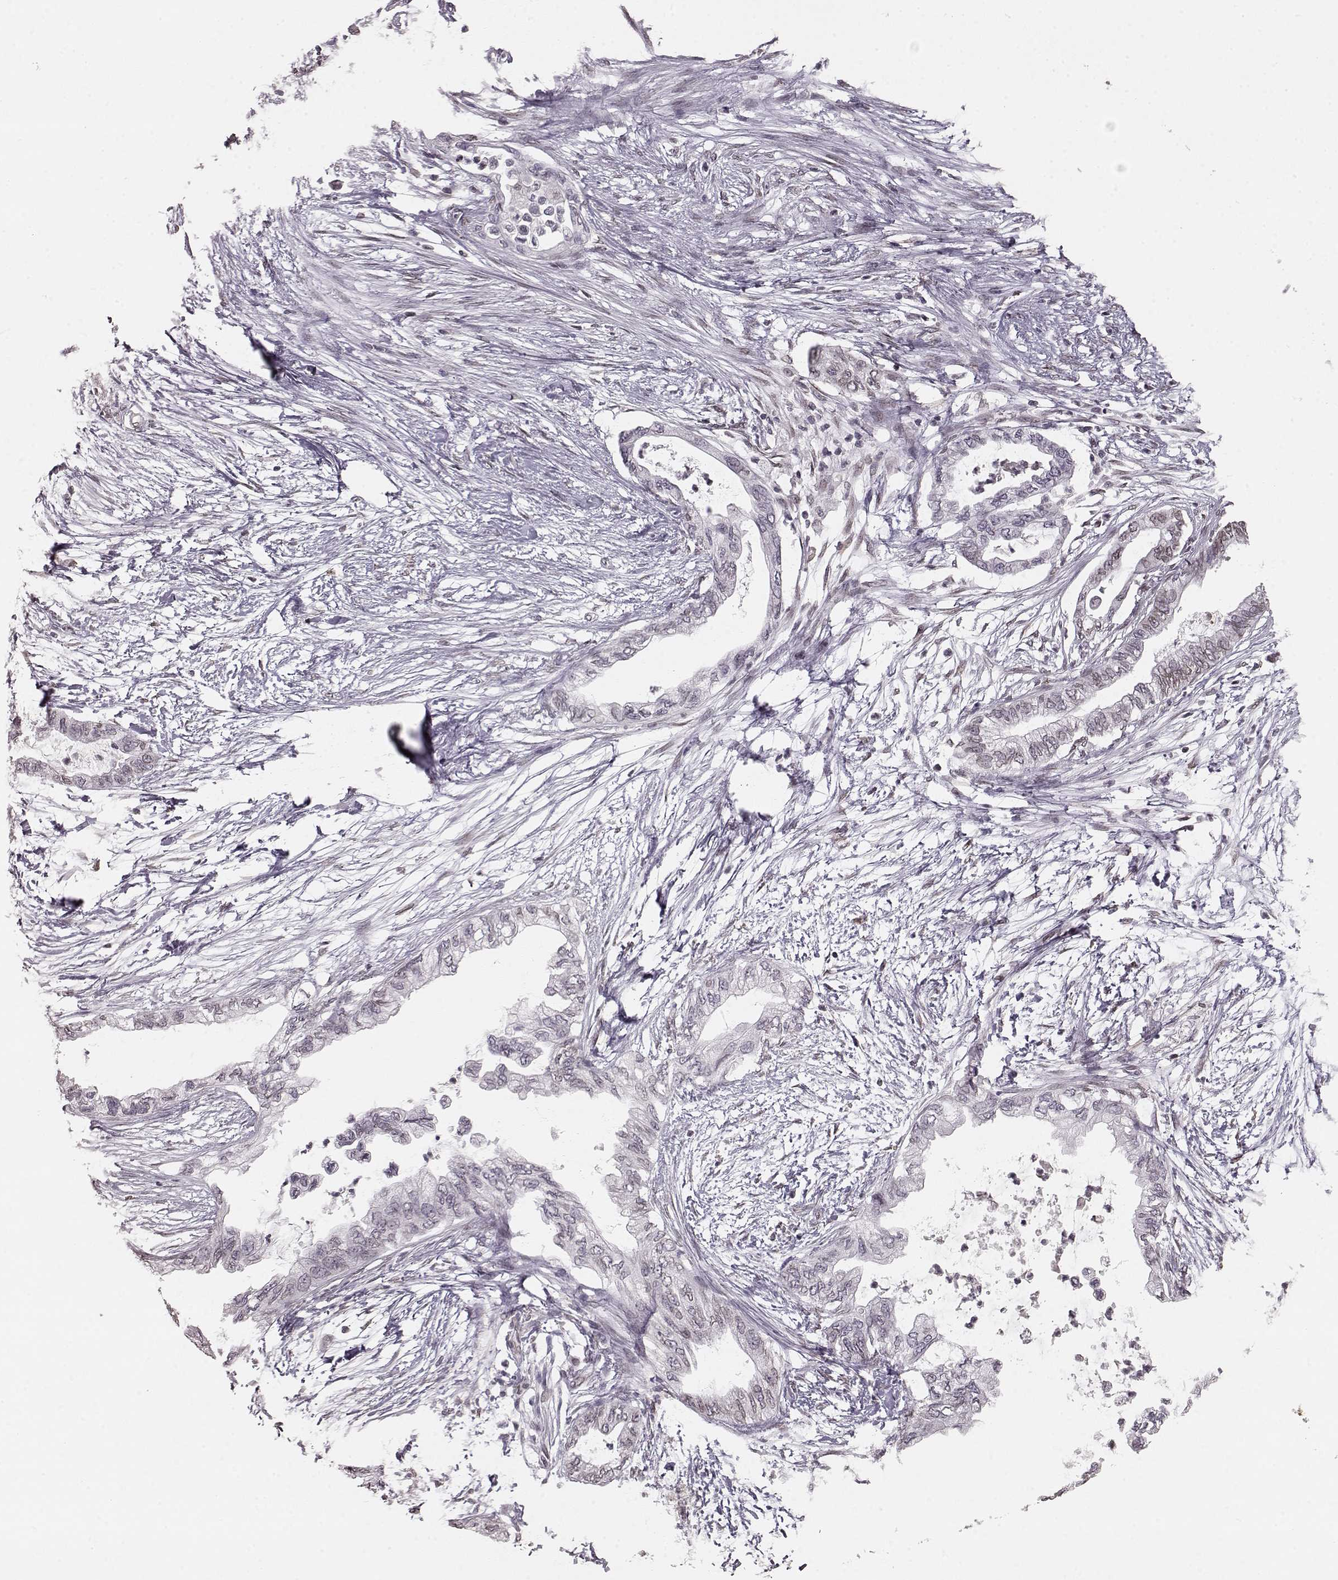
{"staining": {"intensity": "weak", "quantity": "<25%", "location": "cytoplasmic/membranous,nuclear"}, "tissue": "pancreatic cancer", "cell_type": "Tumor cells", "image_type": "cancer", "snomed": [{"axis": "morphology", "description": "Normal tissue, NOS"}, {"axis": "morphology", "description": "Adenocarcinoma, NOS"}, {"axis": "topography", "description": "Pancreas"}, {"axis": "topography", "description": "Duodenum"}], "caption": "High magnification brightfield microscopy of pancreatic cancer stained with DAB (3,3'-diaminobenzidine) (brown) and counterstained with hematoxylin (blue): tumor cells show no significant expression.", "gene": "DCAF12", "patient": {"sex": "female", "age": 60}}